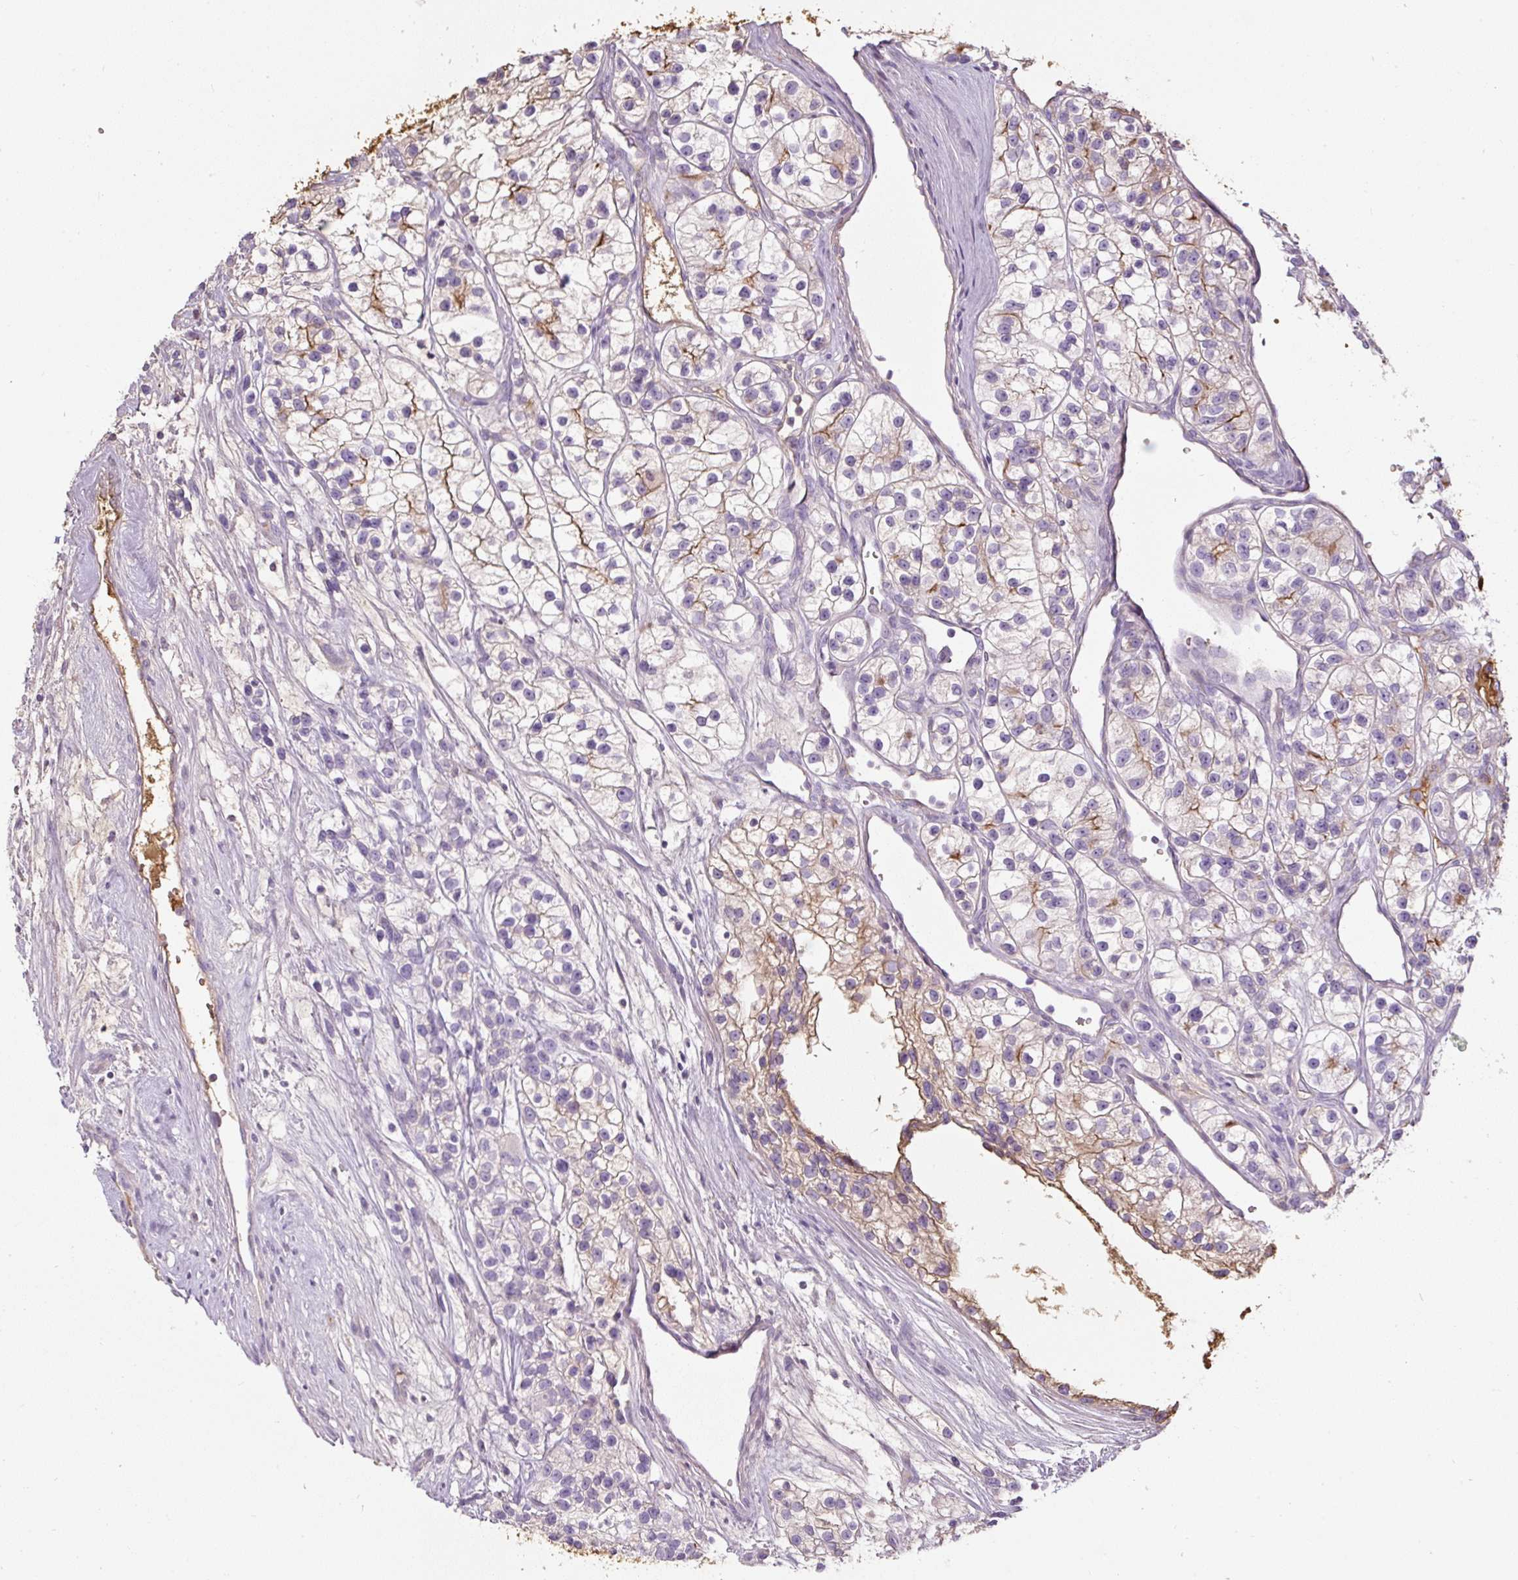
{"staining": {"intensity": "negative", "quantity": "none", "location": "none"}, "tissue": "renal cancer", "cell_type": "Tumor cells", "image_type": "cancer", "snomed": [{"axis": "morphology", "description": "Adenocarcinoma, NOS"}, {"axis": "topography", "description": "Kidney"}], "caption": "There is no significant staining in tumor cells of renal adenocarcinoma.", "gene": "APOA1", "patient": {"sex": "female", "age": 57}}